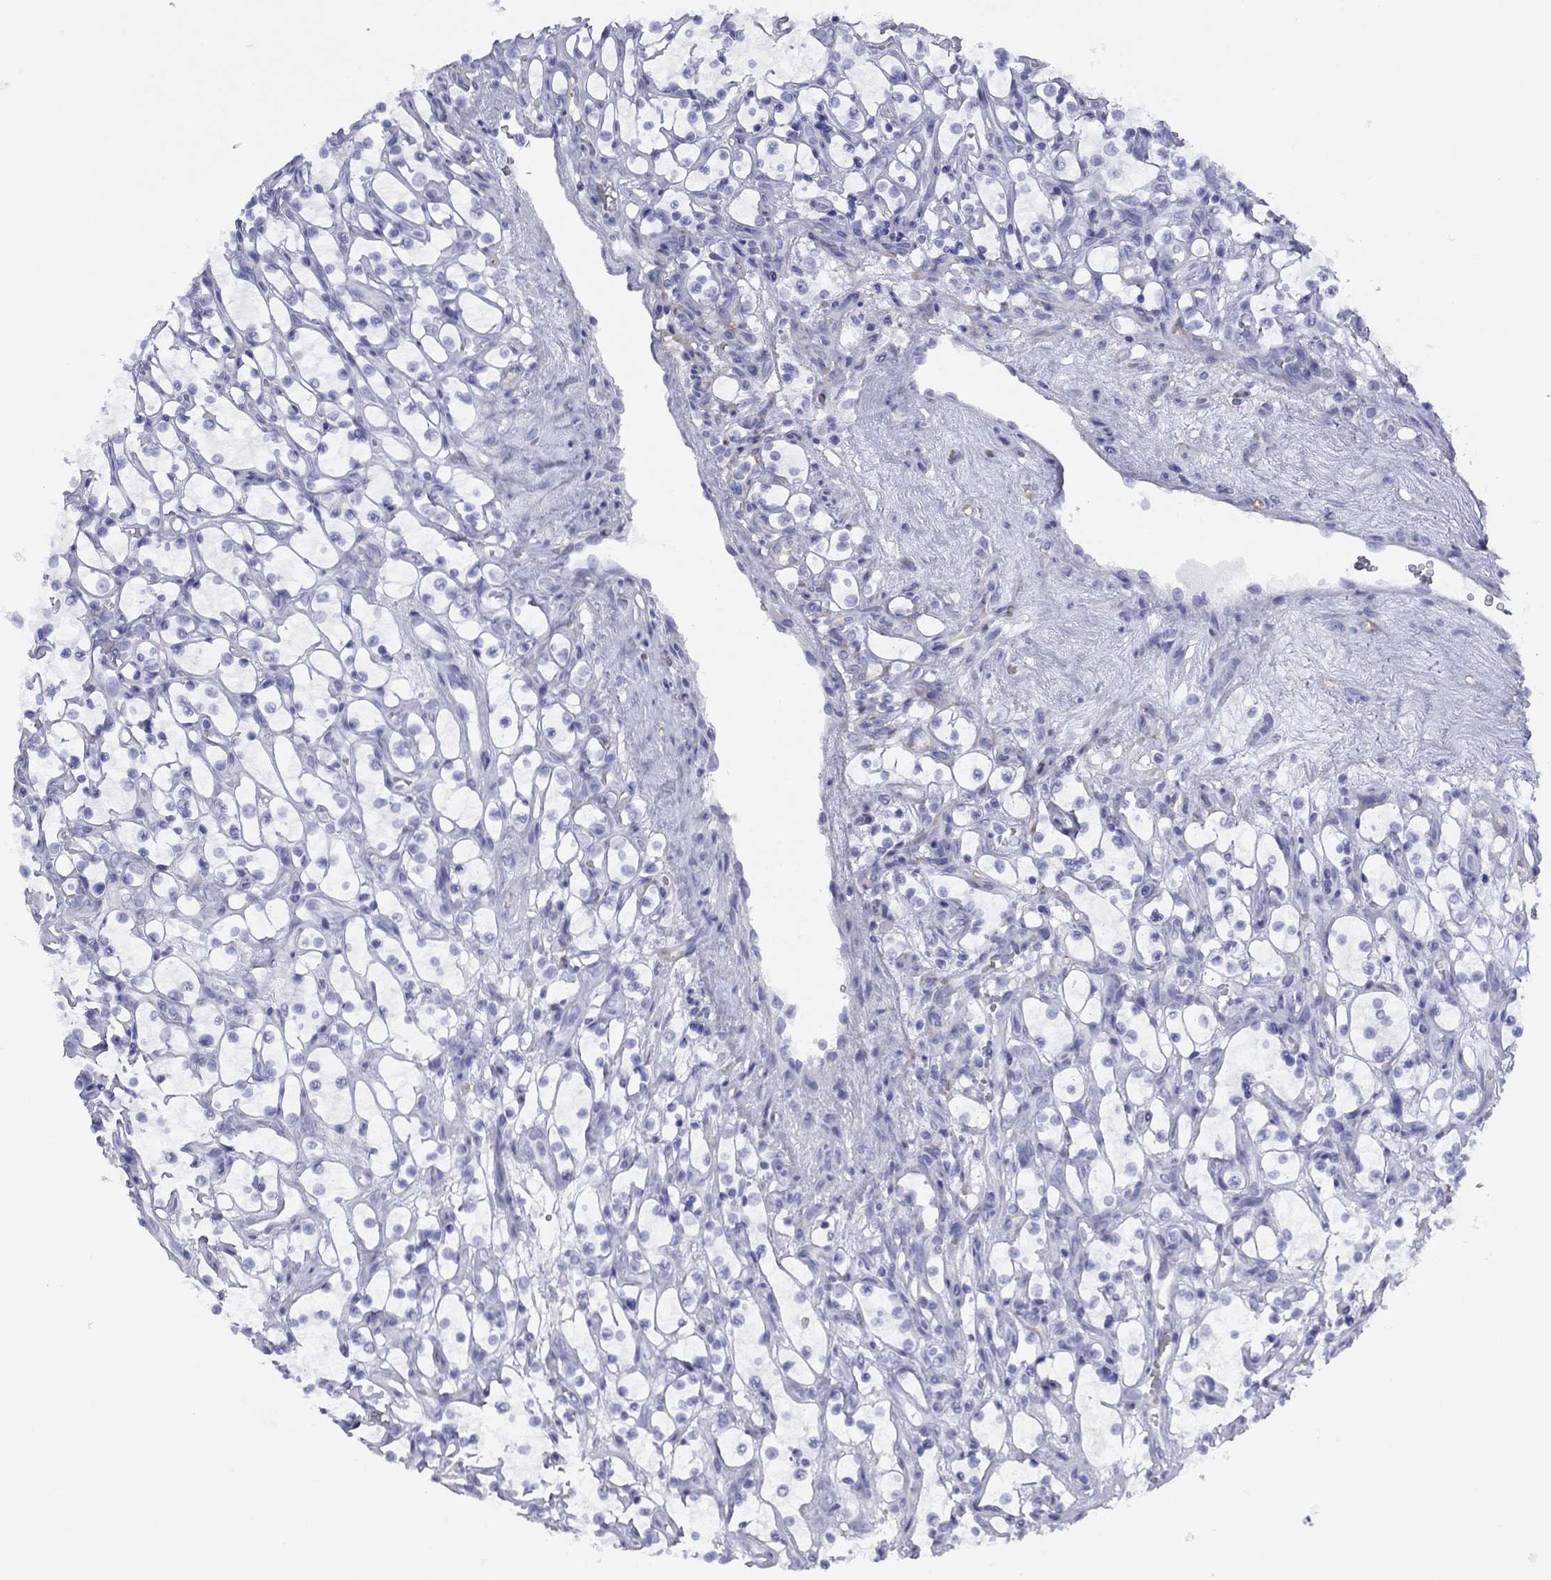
{"staining": {"intensity": "negative", "quantity": "none", "location": "none"}, "tissue": "renal cancer", "cell_type": "Tumor cells", "image_type": "cancer", "snomed": [{"axis": "morphology", "description": "Adenocarcinoma, NOS"}, {"axis": "topography", "description": "Kidney"}], "caption": "DAB (3,3'-diaminobenzidine) immunohistochemical staining of human renal adenocarcinoma shows no significant expression in tumor cells.", "gene": "TIGD4", "patient": {"sex": "female", "age": 69}}